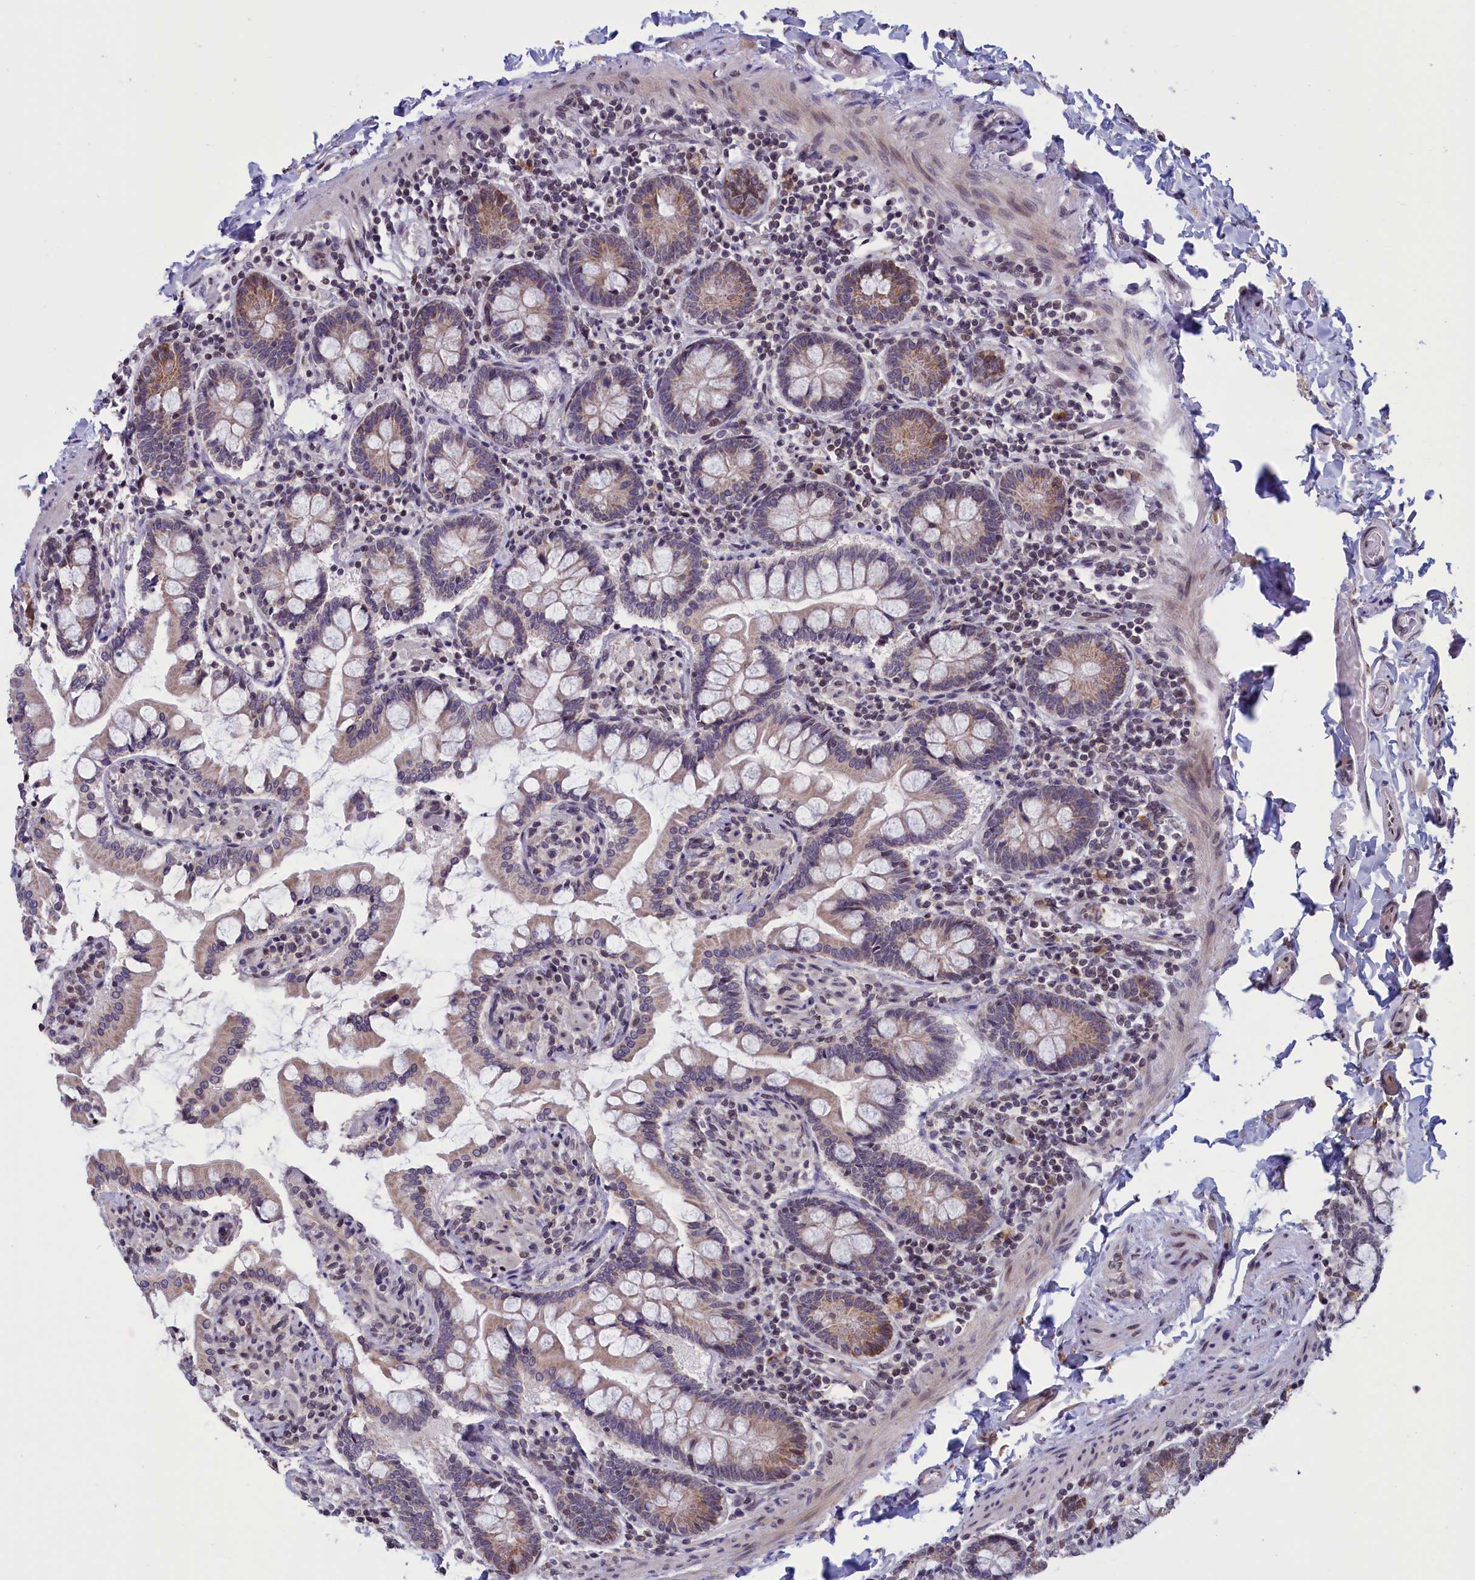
{"staining": {"intensity": "moderate", "quantity": "<25%", "location": "cytoplasmic/membranous"}, "tissue": "small intestine", "cell_type": "Glandular cells", "image_type": "normal", "snomed": [{"axis": "morphology", "description": "Normal tissue, NOS"}, {"axis": "topography", "description": "Small intestine"}], "caption": "Immunohistochemistry staining of unremarkable small intestine, which reveals low levels of moderate cytoplasmic/membranous staining in about <25% of glandular cells indicating moderate cytoplasmic/membranous protein positivity. The staining was performed using DAB (3,3'-diaminobenzidine) (brown) for protein detection and nuclei were counterstained in hematoxylin (blue).", "gene": "PARS2", "patient": {"sex": "male", "age": 41}}